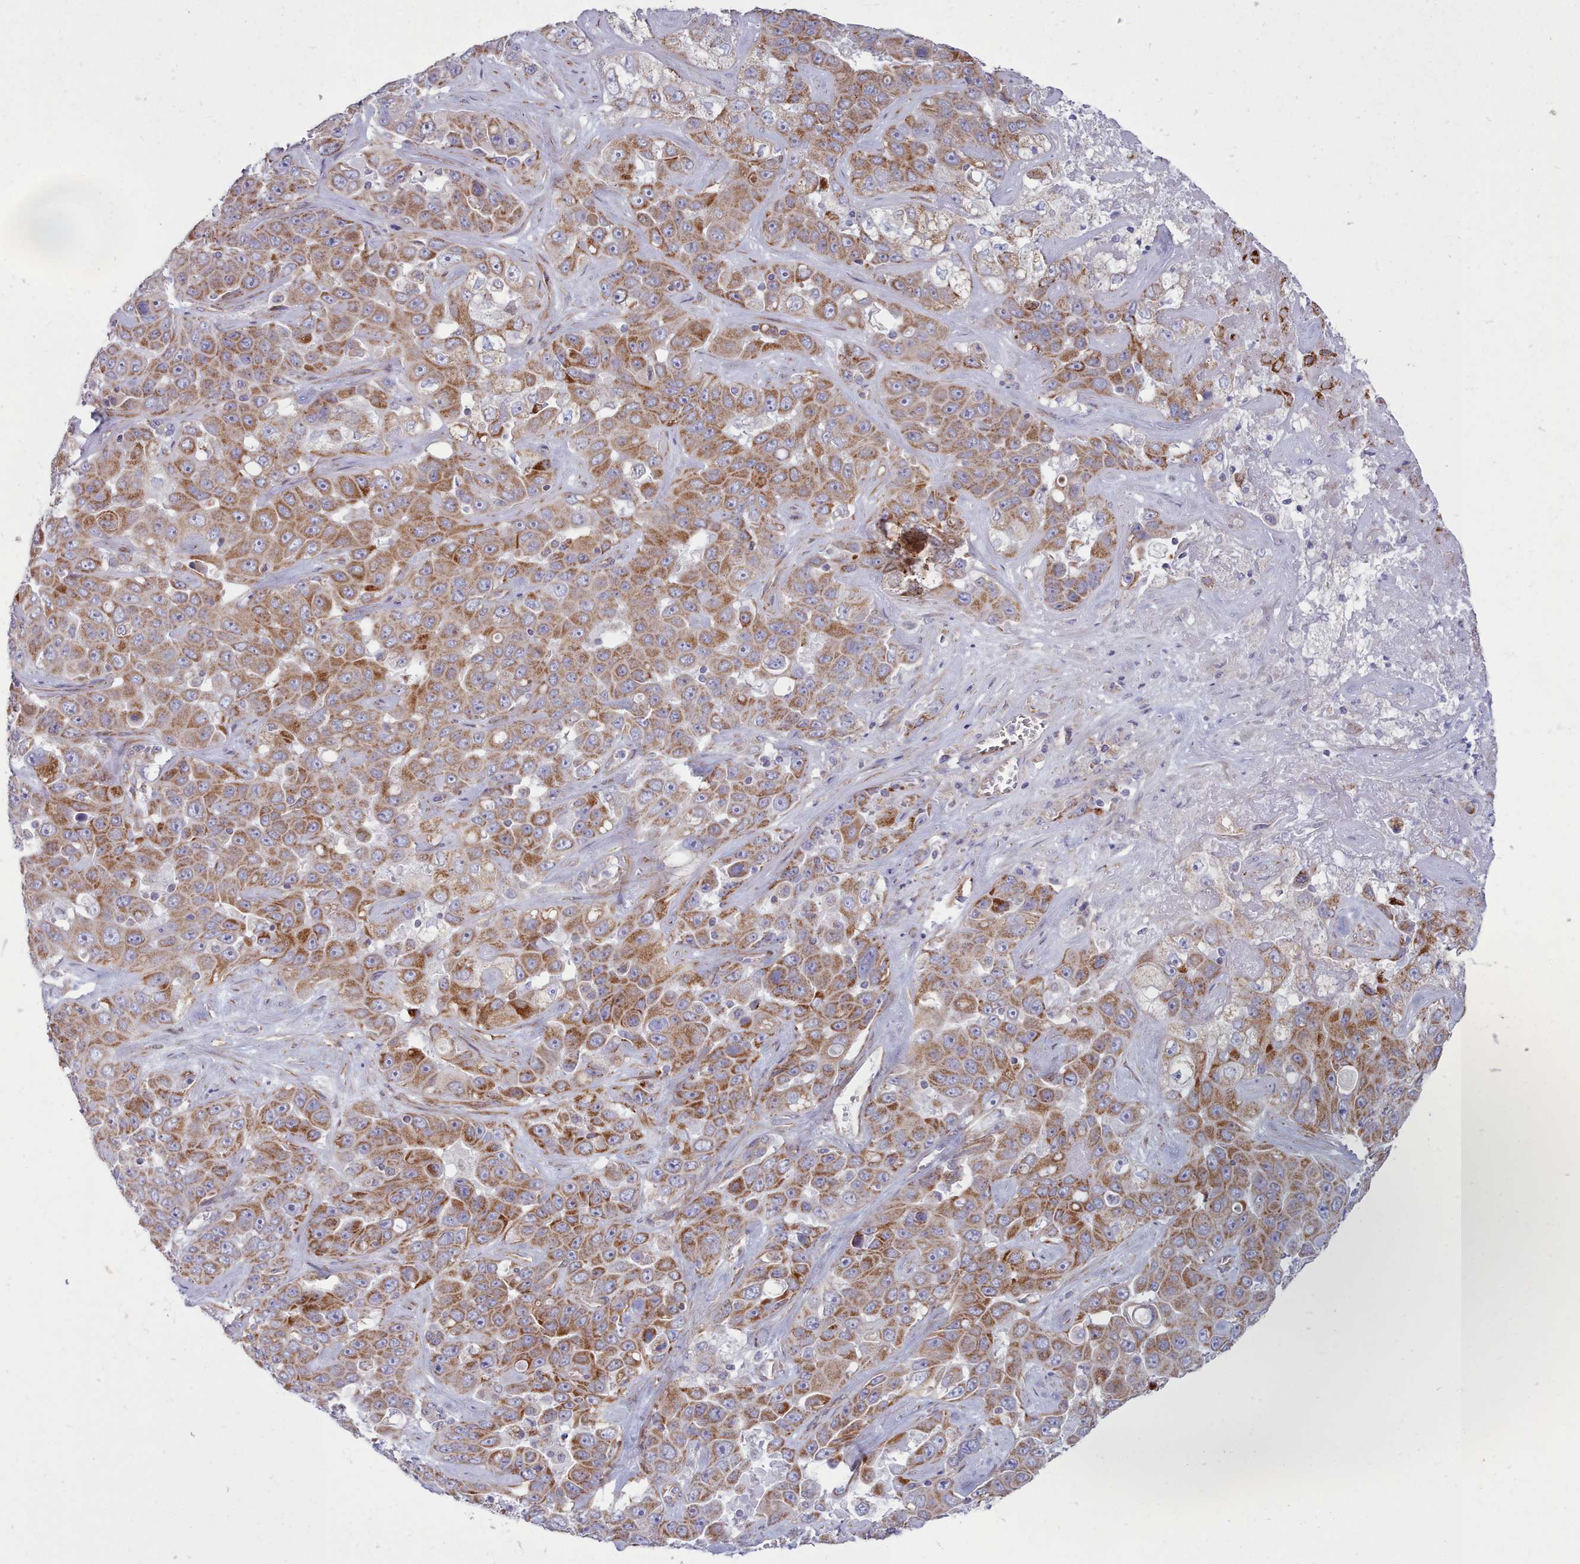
{"staining": {"intensity": "moderate", "quantity": ">75%", "location": "cytoplasmic/membranous"}, "tissue": "liver cancer", "cell_type": "Tumor cells", "image_type": "cancer", "snomed": [{"axis": "morphology", "description": "Cholangiocarcinoma"}, {"axis": "topography", "description": "Liver"}], "caption": "Tumor cells exhibit medium levels of moderate cytoplasmic/membranous positivity in approximately >75% of cells in human liver cholangiocarcinoma. The protein is stained brown, and the nuclei are stained in blue (DAB (3,3'-diaminobenzidine) IHC with brightfield microscopy, high magnification).", "gene": "MRPL21", "patient": {"sex": "female", "age": 52}}